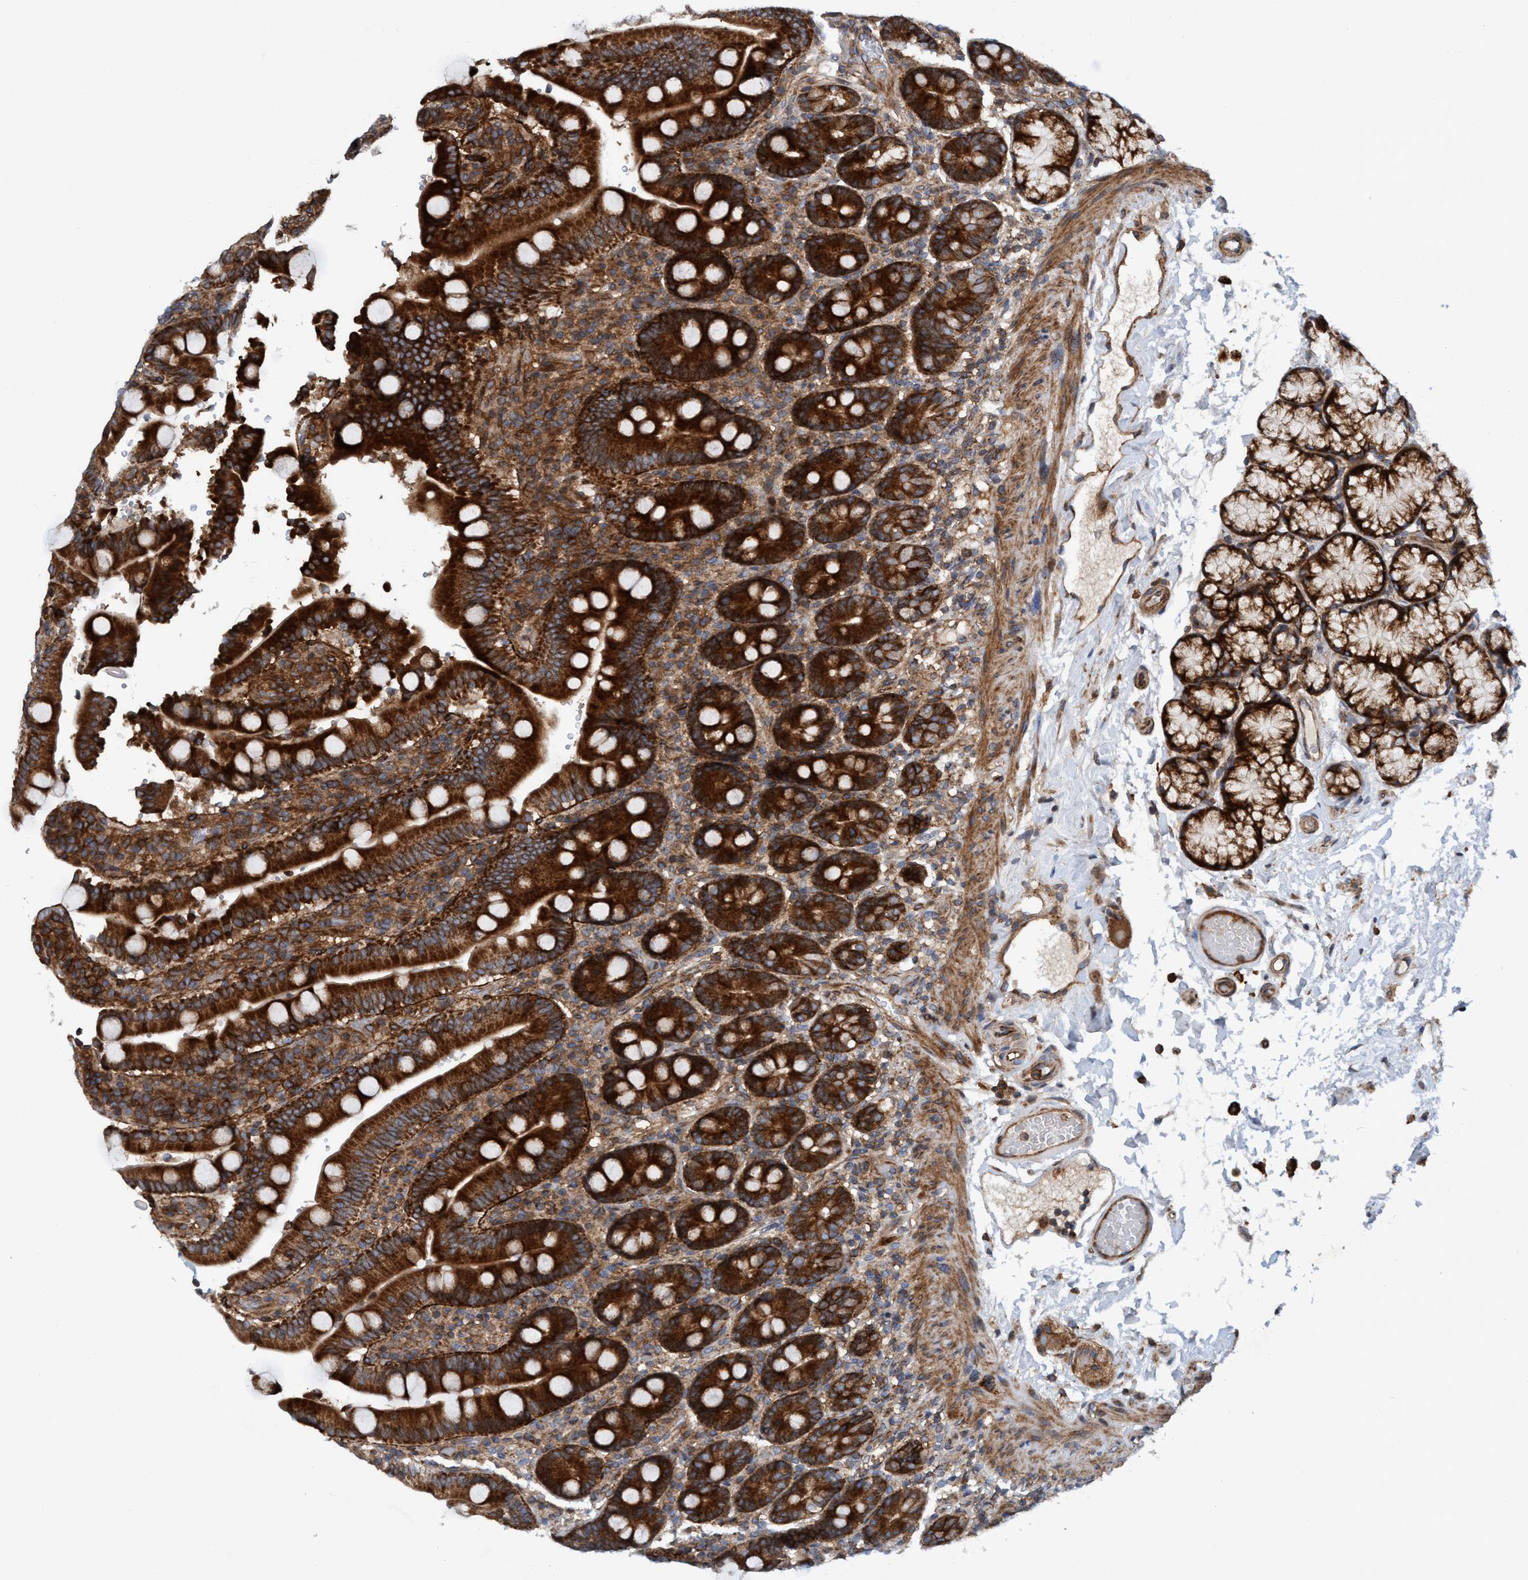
{"staining": {"intensity": "strong", "quantity": ">75%", "location": "cytoplasmic/membranous"}, "tissue": "duodenum", "cell_type": "Glandular cells", "image_type": "normal", "snomed": [{"axis": "morphology", "description": "Normal tissue, NOS"}, {"axis": "topography", "description": "Small intestine, NOS"}], "caption": "A brown stain shows strong cytoplasmic/membranous expression of a protein in glandular cells of benign duodenum. (Brightfield microscopy of DAB IHC at high magnification).", "gene": "SLC16A3", "patient": {"sex": "female", "age": 71}}